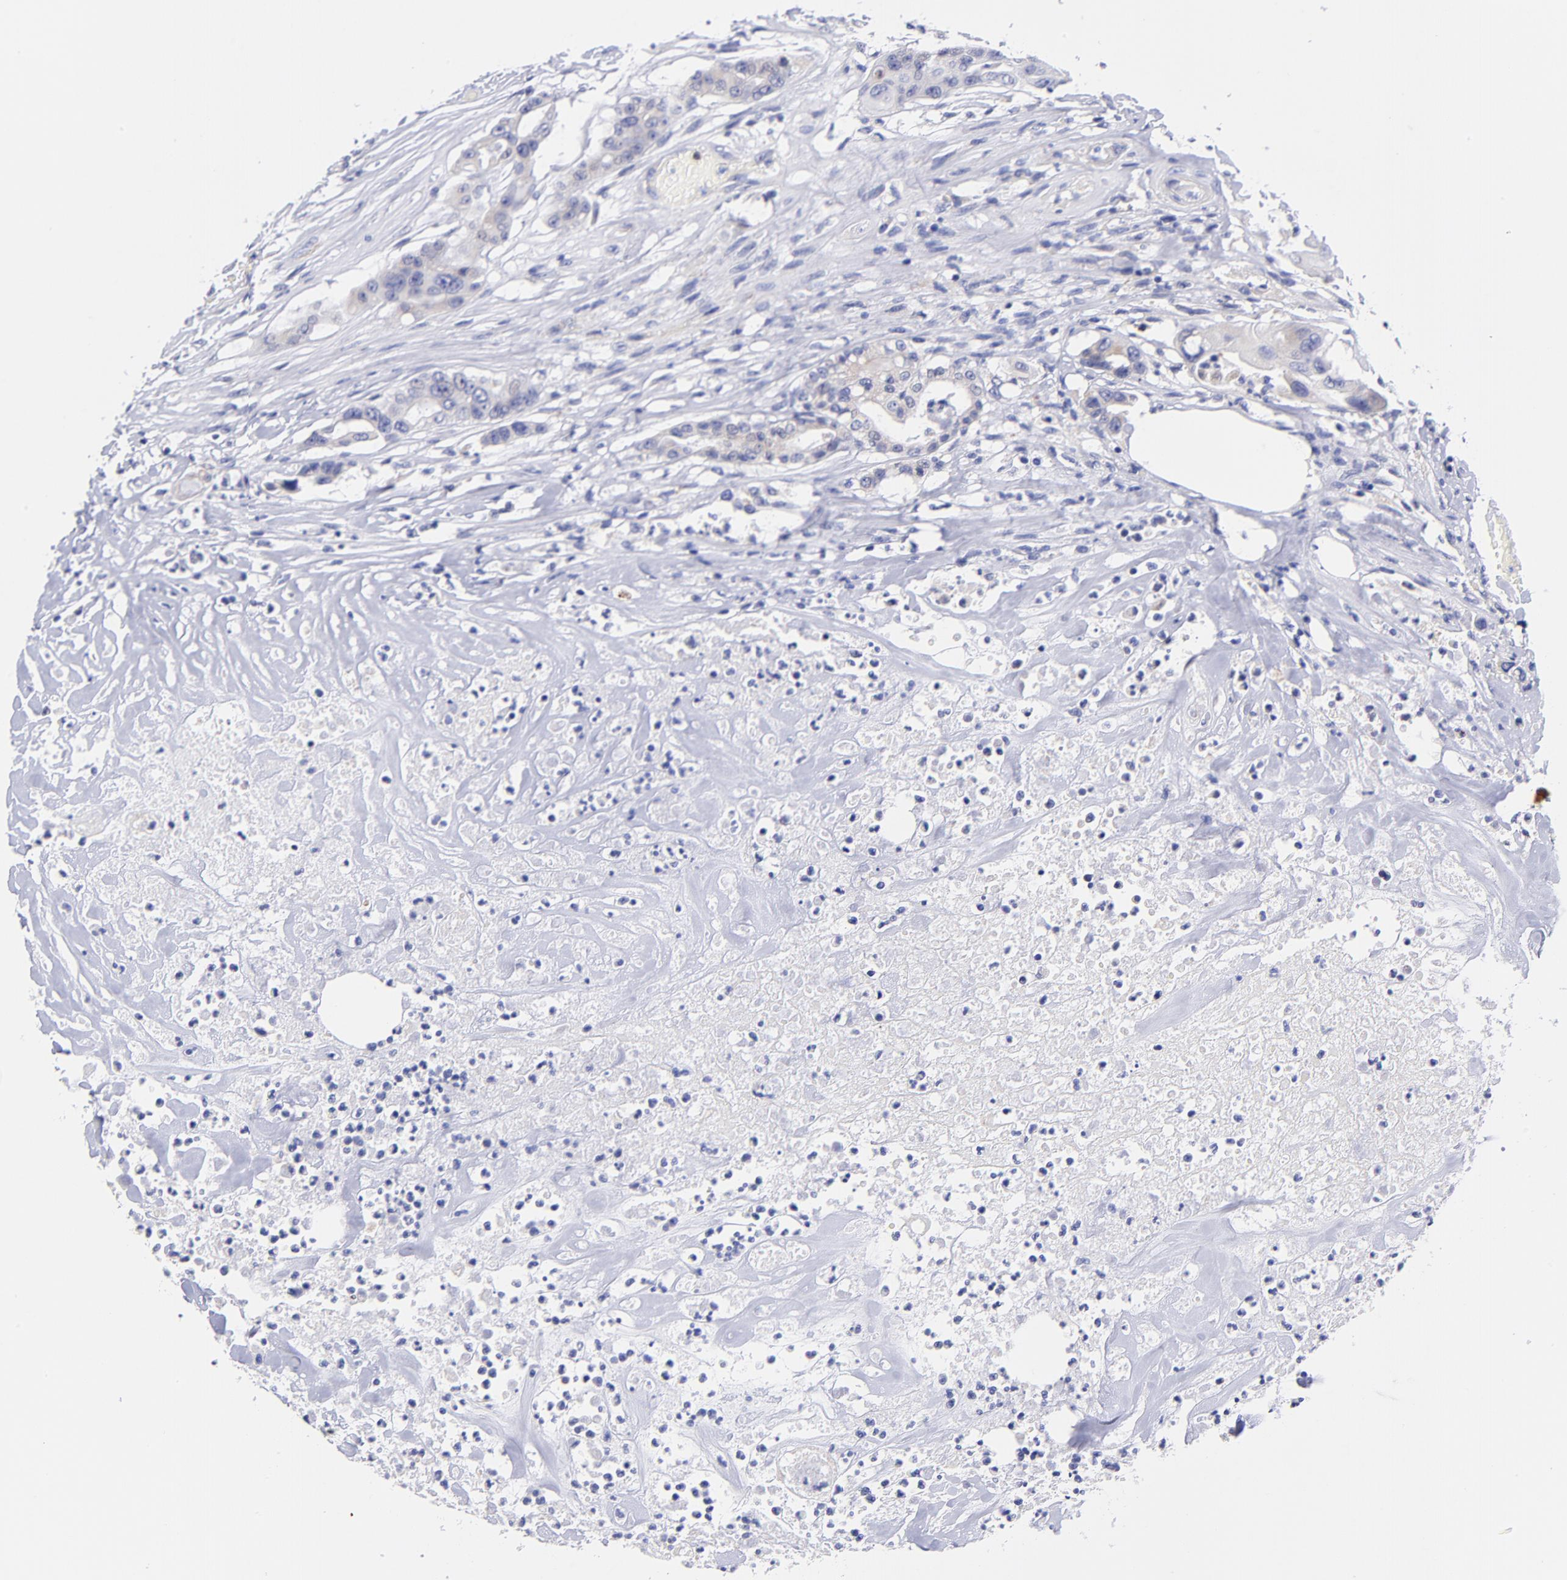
{"staining": {"intensity": "weak", "quantity": "<25%", "location": "cytoplasmic/membranous"}, "tissue": "colorectal cancer", "cell_type": "Tumor cells", "image_type": "cancer", "snomed": [{"axis": "morphology", "description": "Adenocarcinoma, NOS"}, {"axis": "topography", "description": "Colon"}], "caption": "Tumor cells are negative for brown protein staining in colorectal adenocarcinoma.", "gene": "NDUFB7", "patient": {"sex": "female", "age": 70}}